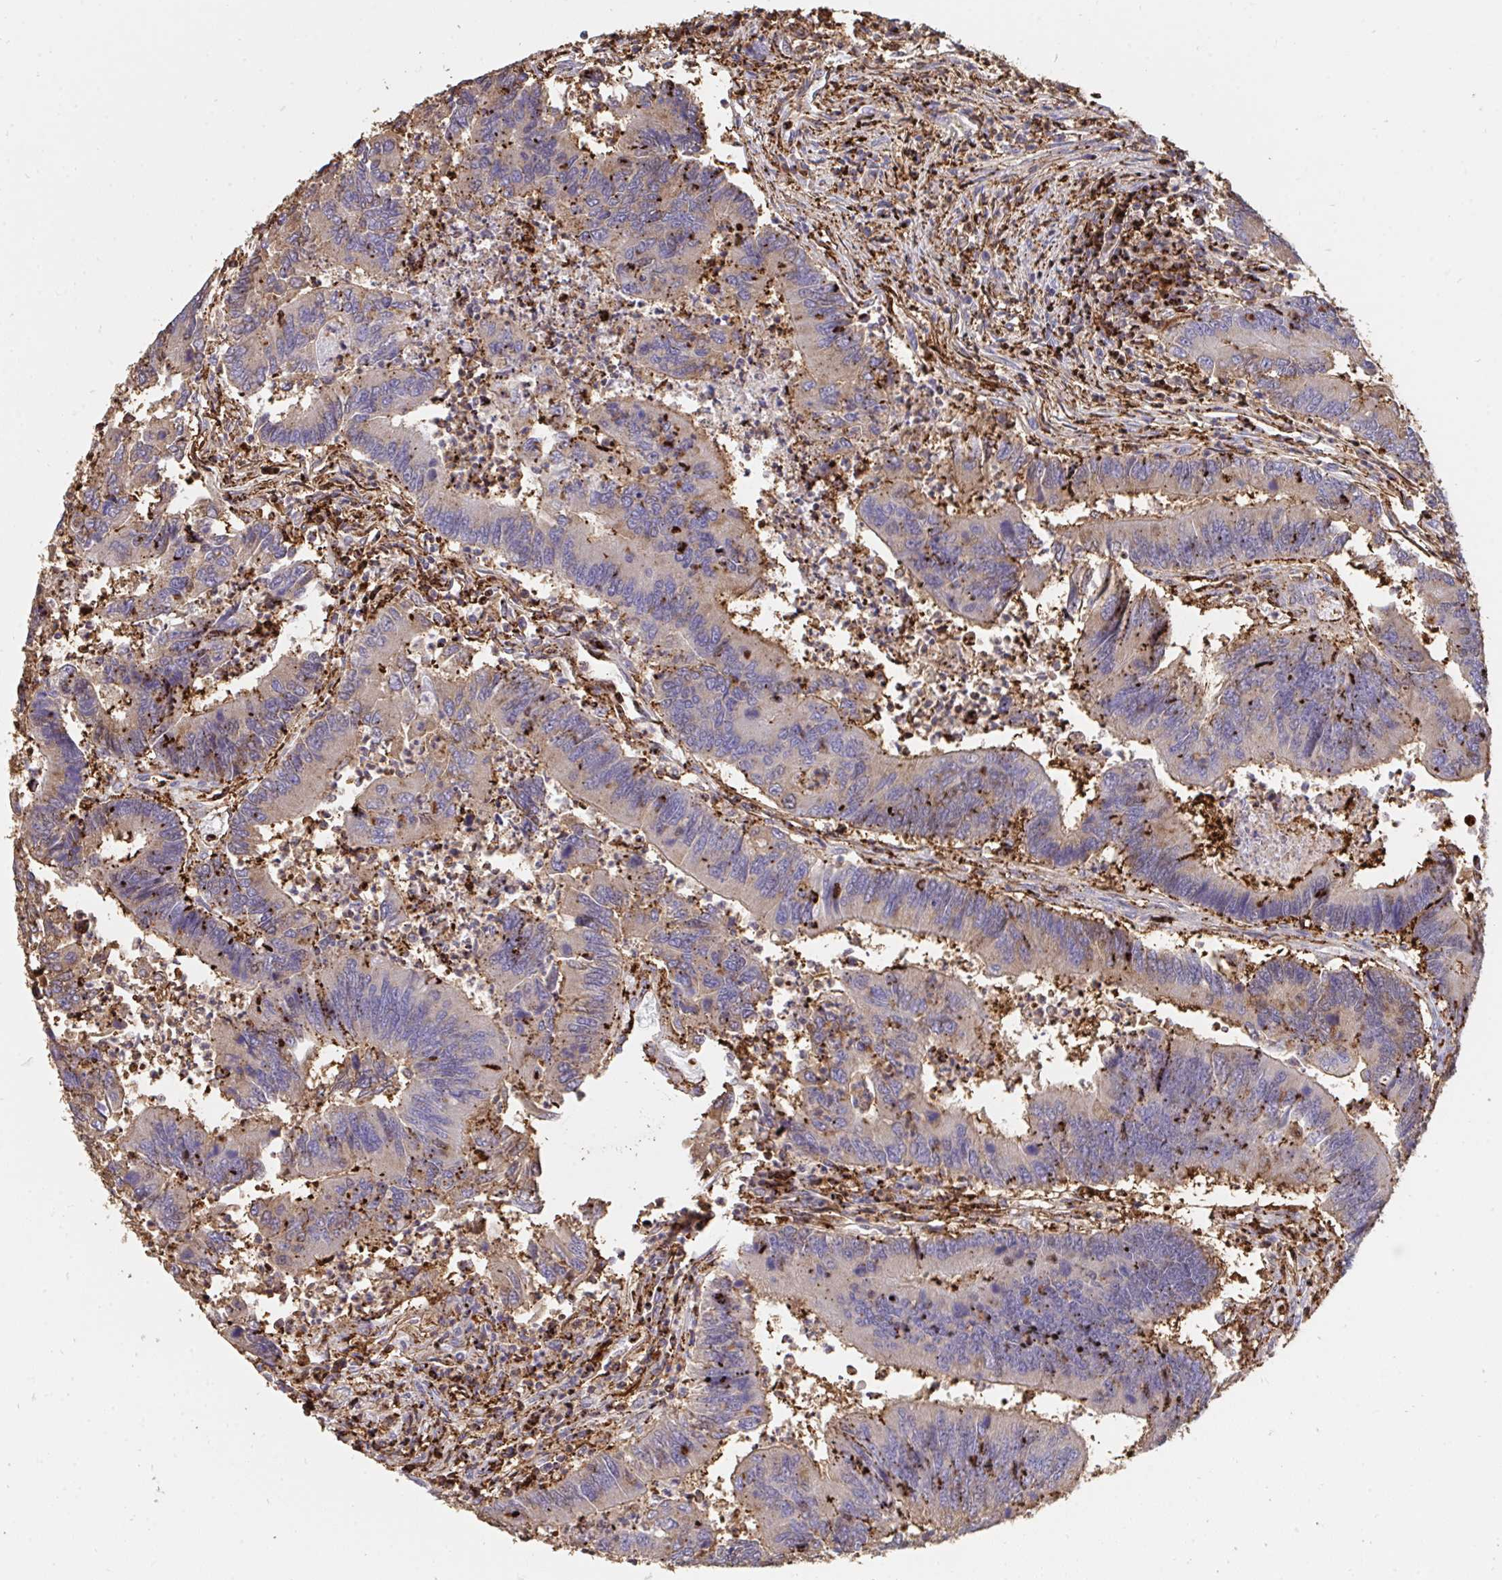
{"staining": {"intensity": "strong", "quantity": "<25%", "location": "cytoplasmic/membranous"}, "tissue": "colorectal cancer", "cell_type": "Tumor cells", "image_type": "cancer", "snomed": [{"axis": "morphology", "description": "Adenocarcinoma, NOS"}, {"axis": "topography", "description": "Colon"}], "caption": "Immunohistochemistry (IHC) staining of colorectal adenocarcinoma, which exhibits medium levels of strong cytoplasmic/membranous staining in approximately <25% of tumor cells indicating strong cytoplasmic/membranous protein expression. The staining was performed using DAB (3,3'-diaminobenzidine) (brown) for protein detection and nuclei were counterstained in hematoxylin (blue).", "gene": "CFL1", "patient": {"sex": "female", "age": 67}}